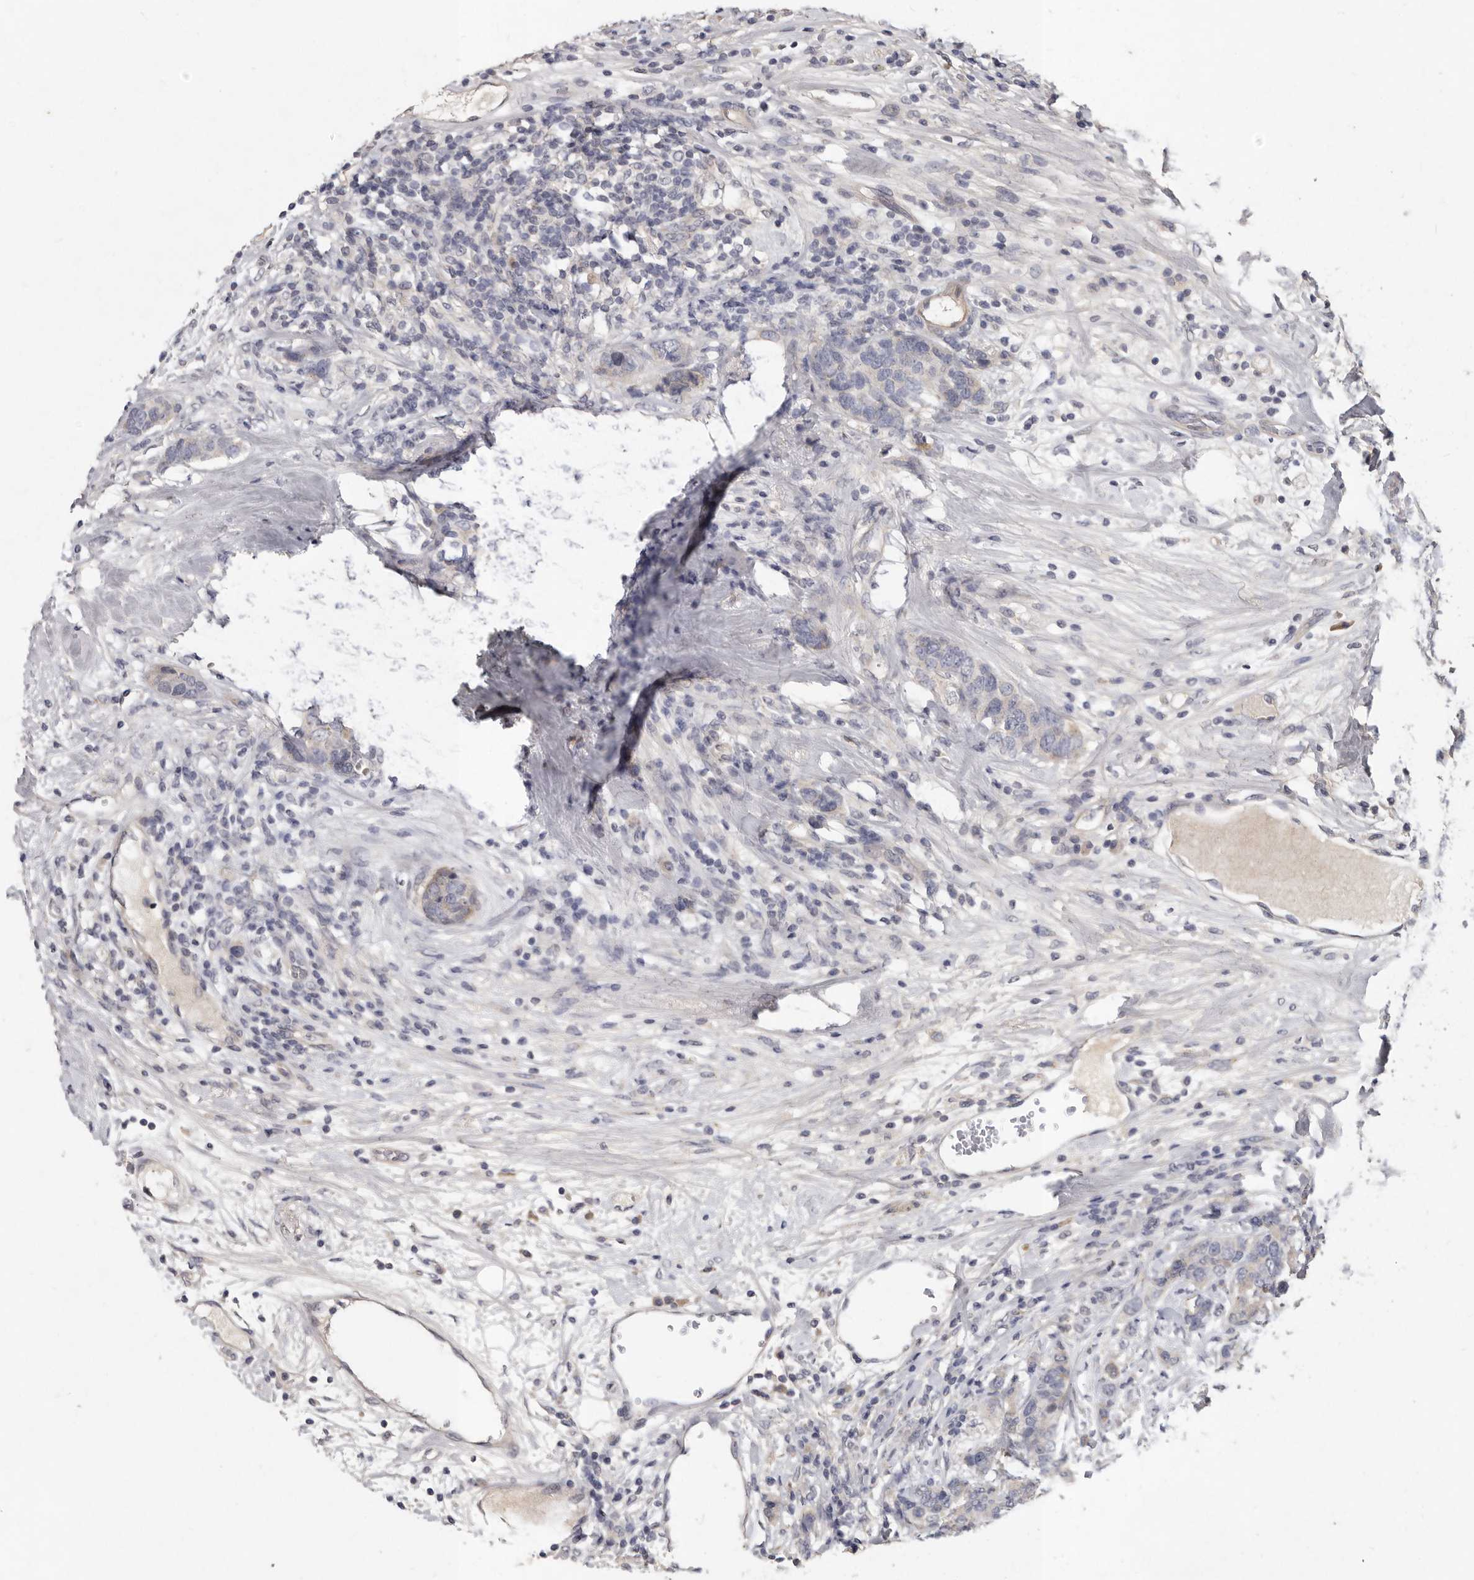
{"staining": {"intensity": "negative", "quantity": "none", "location": "none"}, "tissue": "breast cancer", "cell_type": "Tumor cells", "image_type": "cancer", "snomed": [{"axis": "morphology", "description": "Lobular carcinoma"}, {"axis": "topography", "description": "Breast"}], "caption": "DAB (3,3'-diaminobenzidine) immunohistochemical staining of breast cancer (lobular carcinoma) reveals no significant positivity in tumor cells.", "gene": "SLC22A1", "patient": {"sex": "female", "age": 59}}